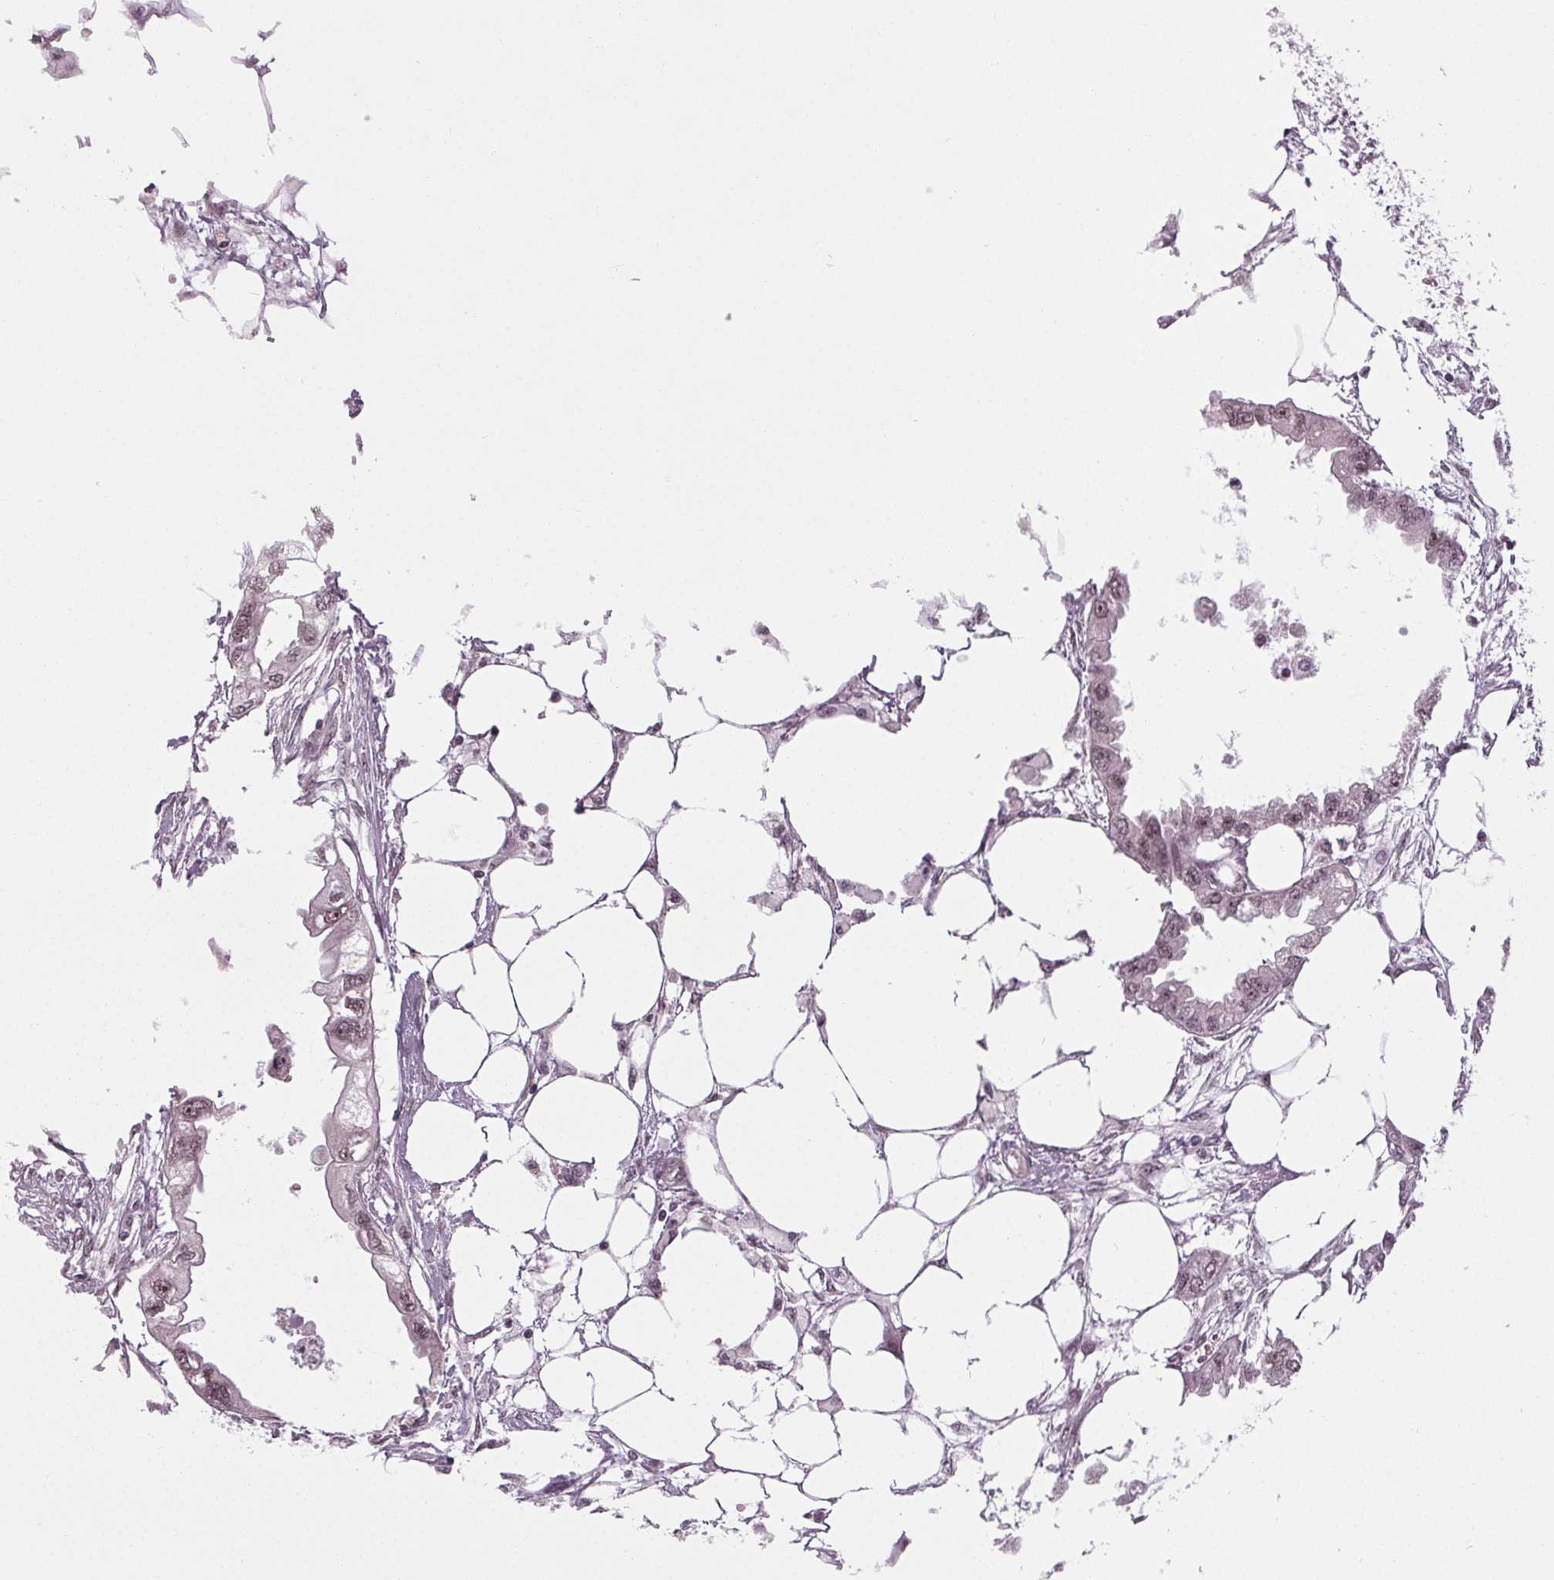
{"staining": {"intensity": "weak", "quantity": "25%-75%", "location": "nuclear"}, "tissue": "endometrial cancer", "cell_type": "Tumor cells", "image_type": "cancer", "snomed": [{"axis": "morphology", "description": "Adenocarcinoma, NOS"}, {"axis": "morphology", "description": "Adenocarcinoma, metastatic, NOS"}, {"axis": "topography", "description": "Adipose tissue"}, {"axis": "topography", "description": "Endometrium"}], "caption": "This is an image of immunohistochemistry (IHC) staining of metastatic adenocarcinoma (endometrial), which shows weak expression in the nuclear of tumor cells.", "gene": "DDX41", "patient": {"sex": "female", "age": 67}}